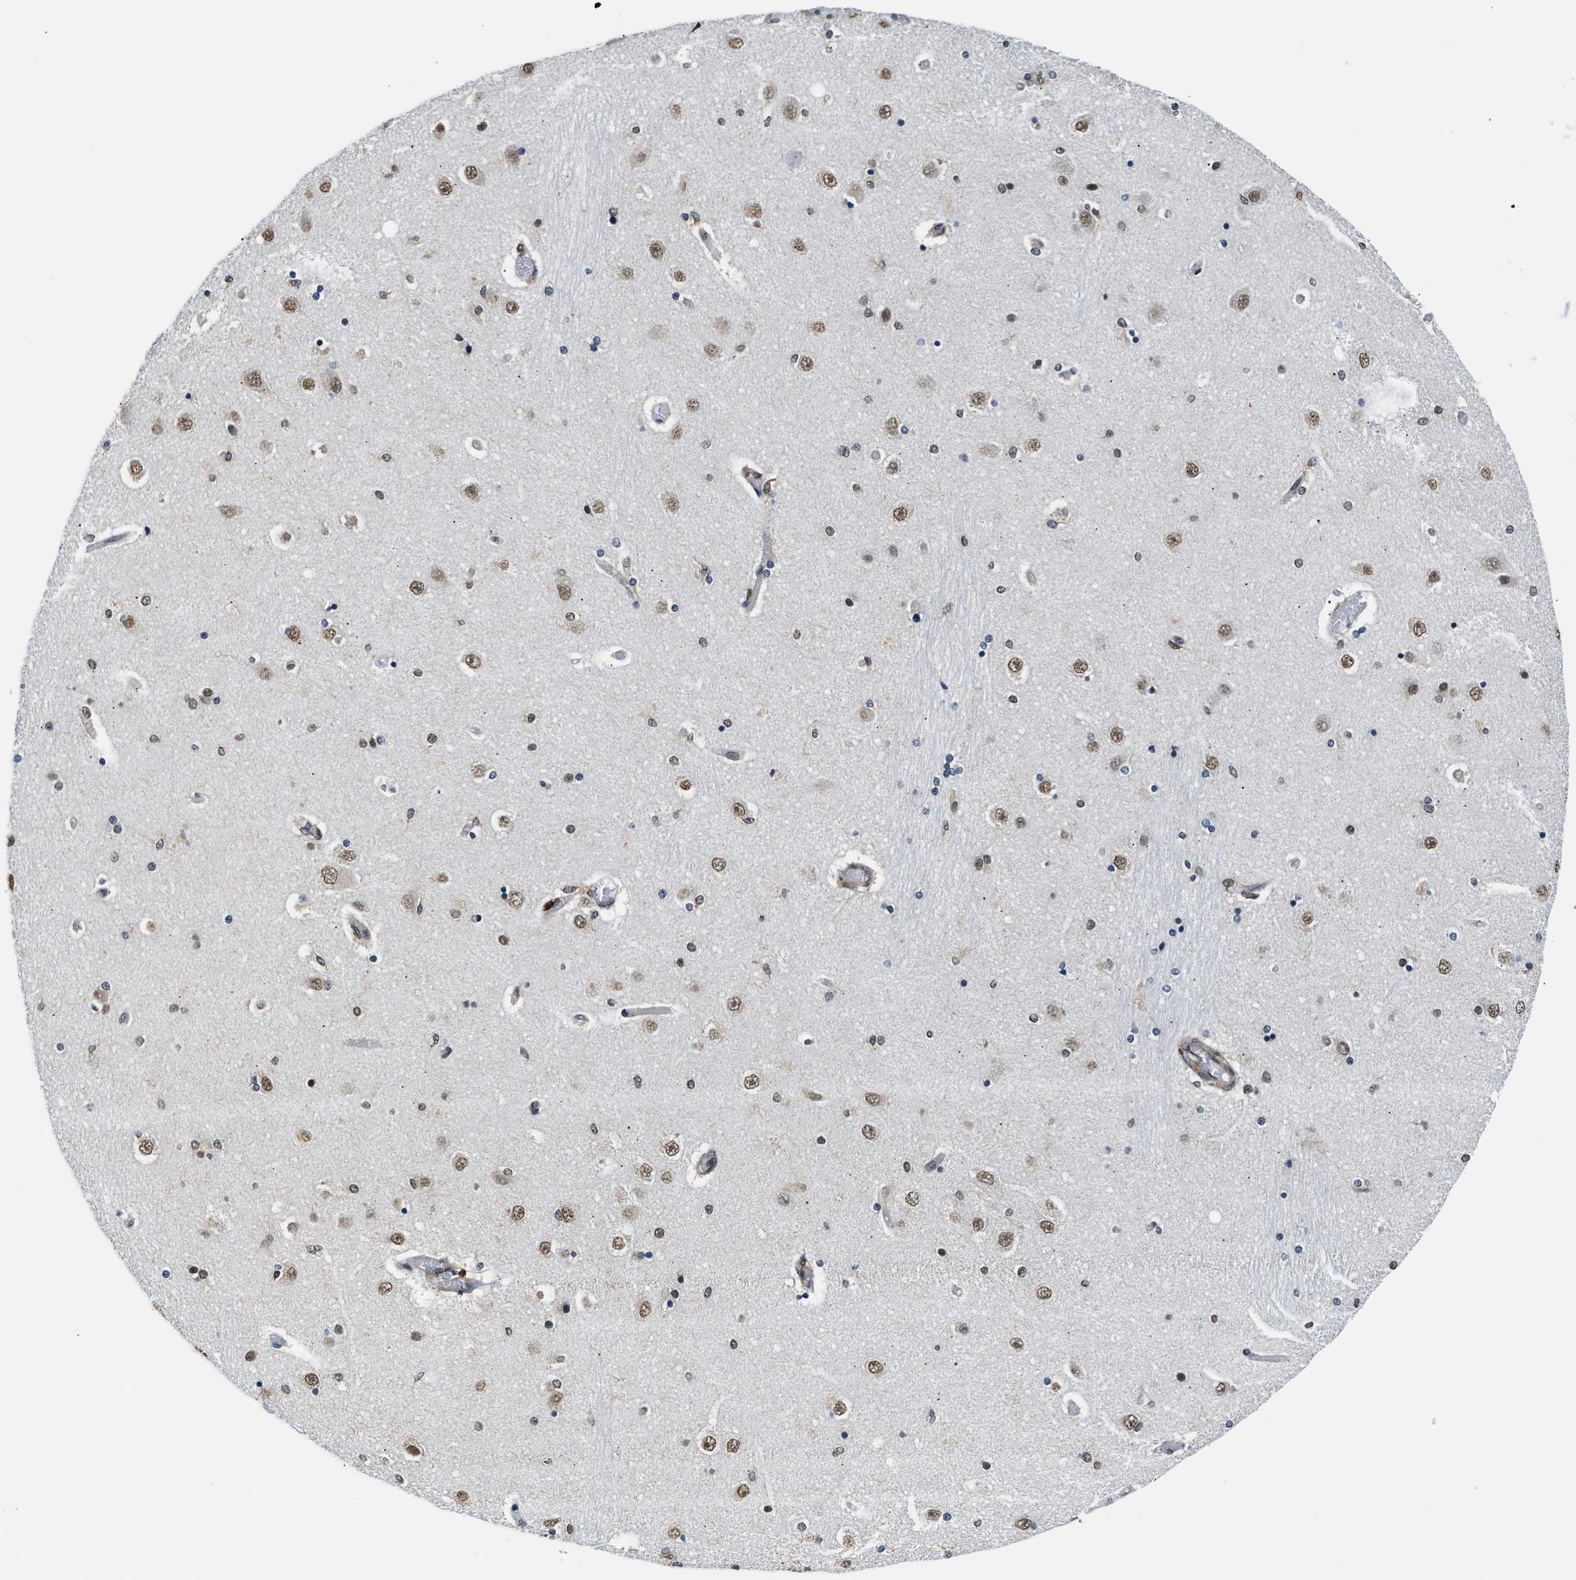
{"staining": {"intensity": "moderate", "quantity": "25%-75%", "location": "nuclear"}, "tissue": "hippocampus", "cell_type": "Glial cells", "image_type": "normal", "snomed": [{"axis": "morphology", "description": "Normal tissue, NOS"}, {"axis": "topography", "description": "Hippocampus"}], "caption": "Glial cells exhibit moderate nuclear expression in about 25%-75% of cells in benign hippocampus.", "gene": "STK10", "patient": {"sex": "female", "age": 54}}